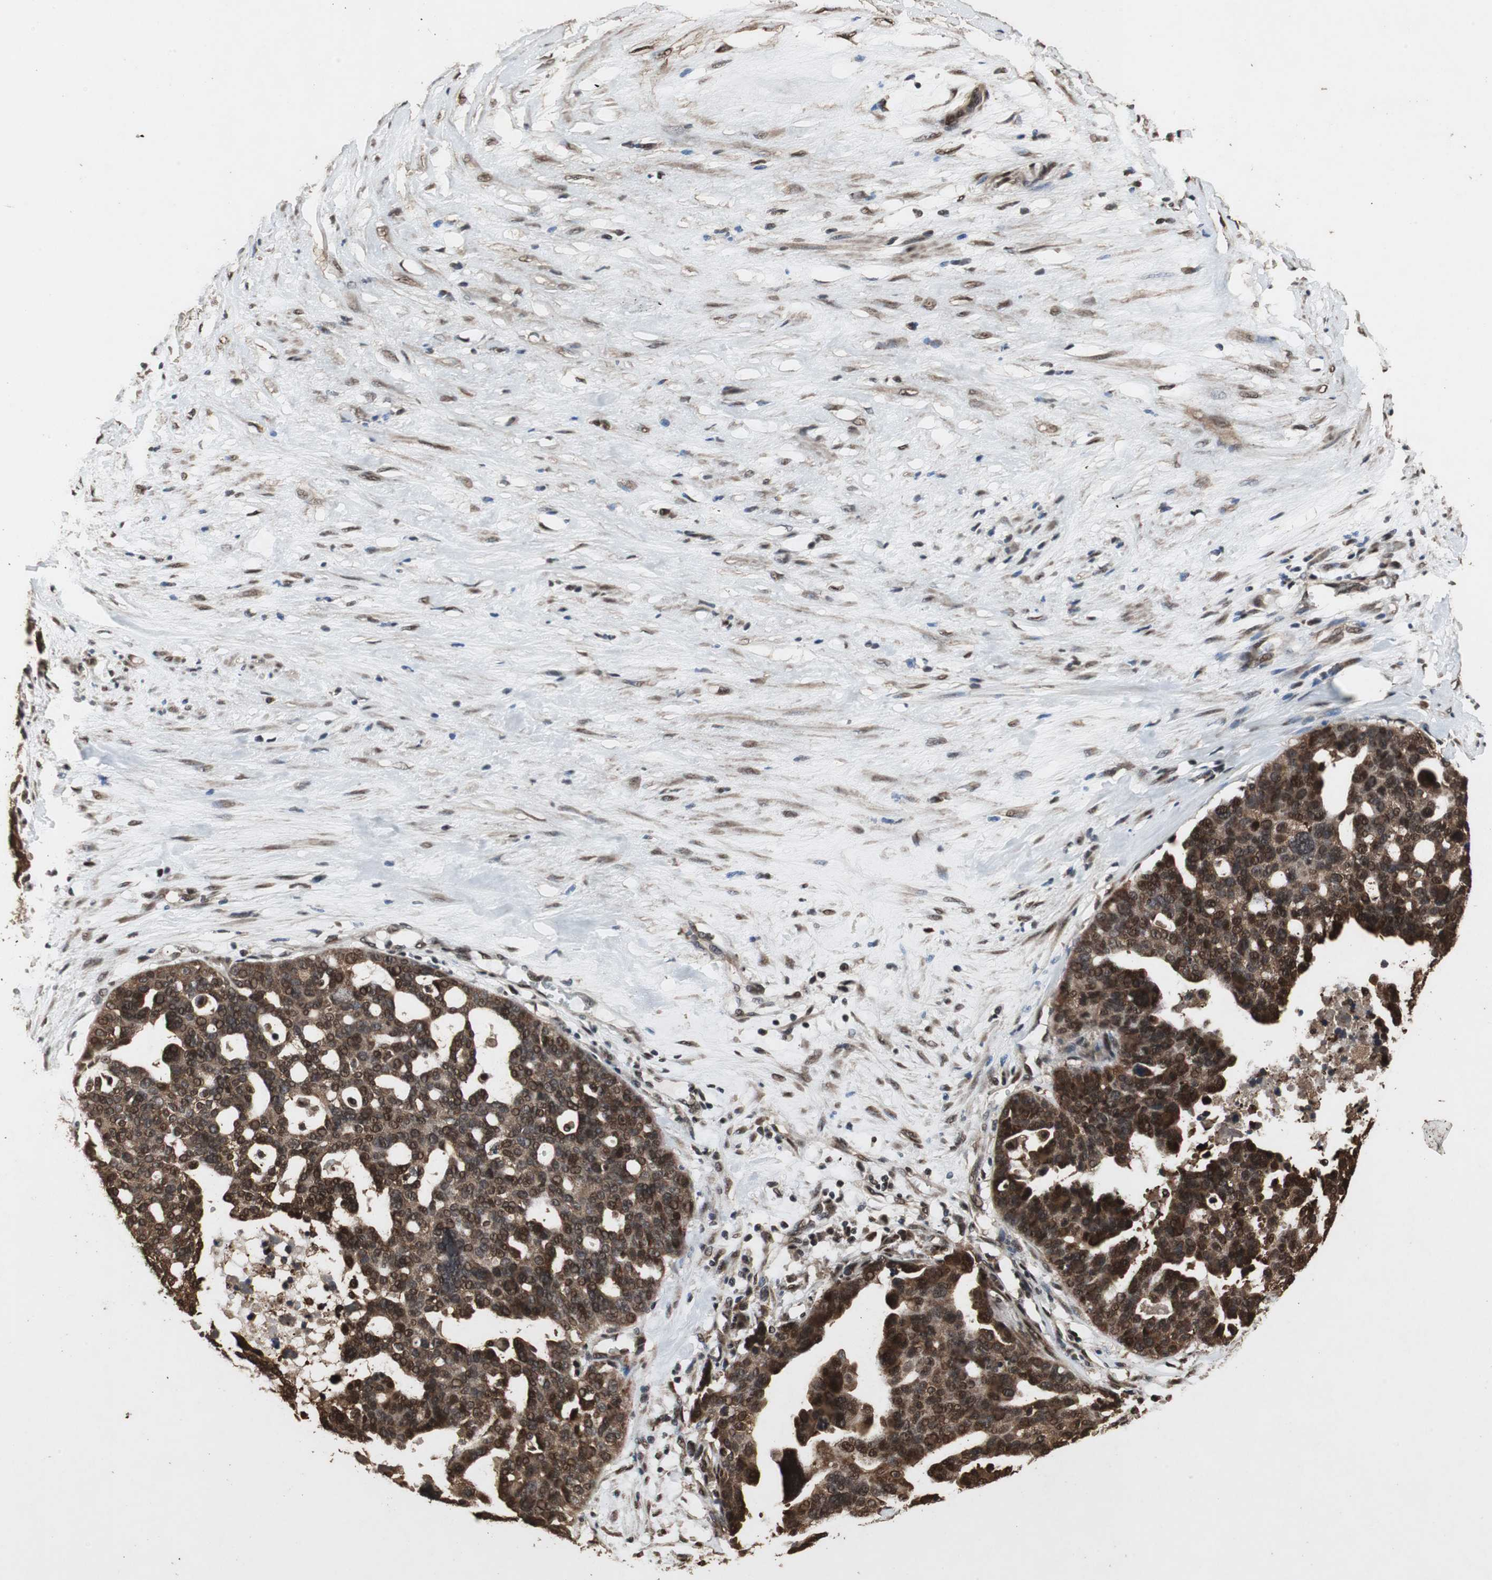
{"staining": {"intensity": "strong", "quantity": ">75%", "location": "cytoplasmic/membranous,nuclear"}, "tissue": "ovarian cancer", "cell_type": "Tumor cells", "image_type": "cancer", "snomed": [{"axis": "morphology", "description": "Cystadenocarcinoma, serous, NOS"}, {"axis": "topography", "description": "Ovary"}], "caption": "Immunohistochemical staining of human ovarian serous cystadenocarcinoma reveals strong cytoplasmic/membranous and nuclear protein positivity in approximately >75% of tumor cells.", "gene": "ZNF18", "patient": {"sex": "female", "age": 59}}